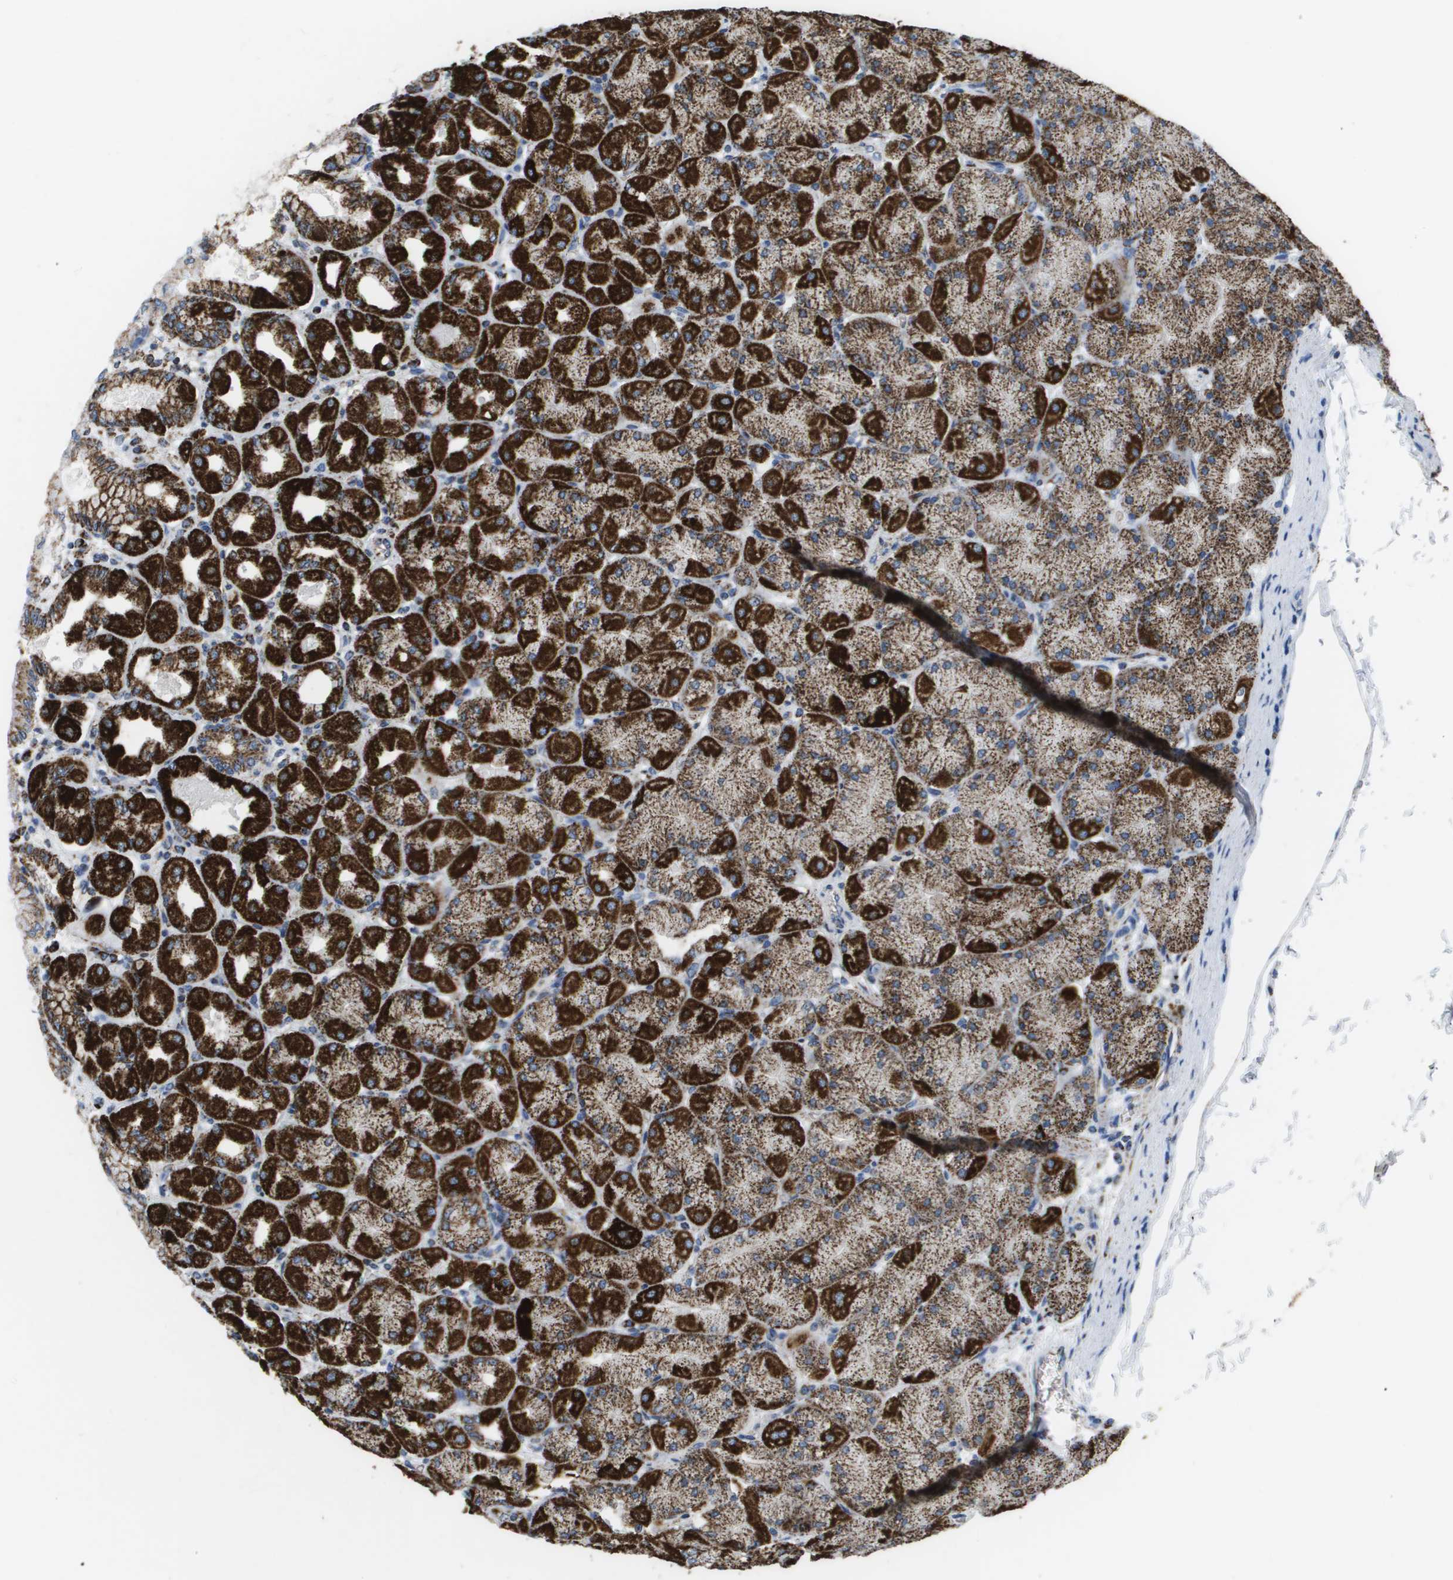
{"staining": {"intensity": "strong", "quantity": ">75%", "location": "cytoplasmic/membranous"}, "tissue": "stomach", "cell_type": "Glandular cells", "image_type": "normal", "snomed": [{"axis": "morphology", "description": "Normal tissue, NOS"}, {"axis": "topography", "description": "Stomach, upper"}], "caption": "High-power microscopy captured an IHC histopathology image of benign stomach, revealing strong cytoplasmic/membranous positivity in about >75% of glandular cells. (brown staining indicates protein expression, while blue staining denotes nuclei).", "gene": "ATP5F1B", "patient": {"sex": "female", "age": 56}}